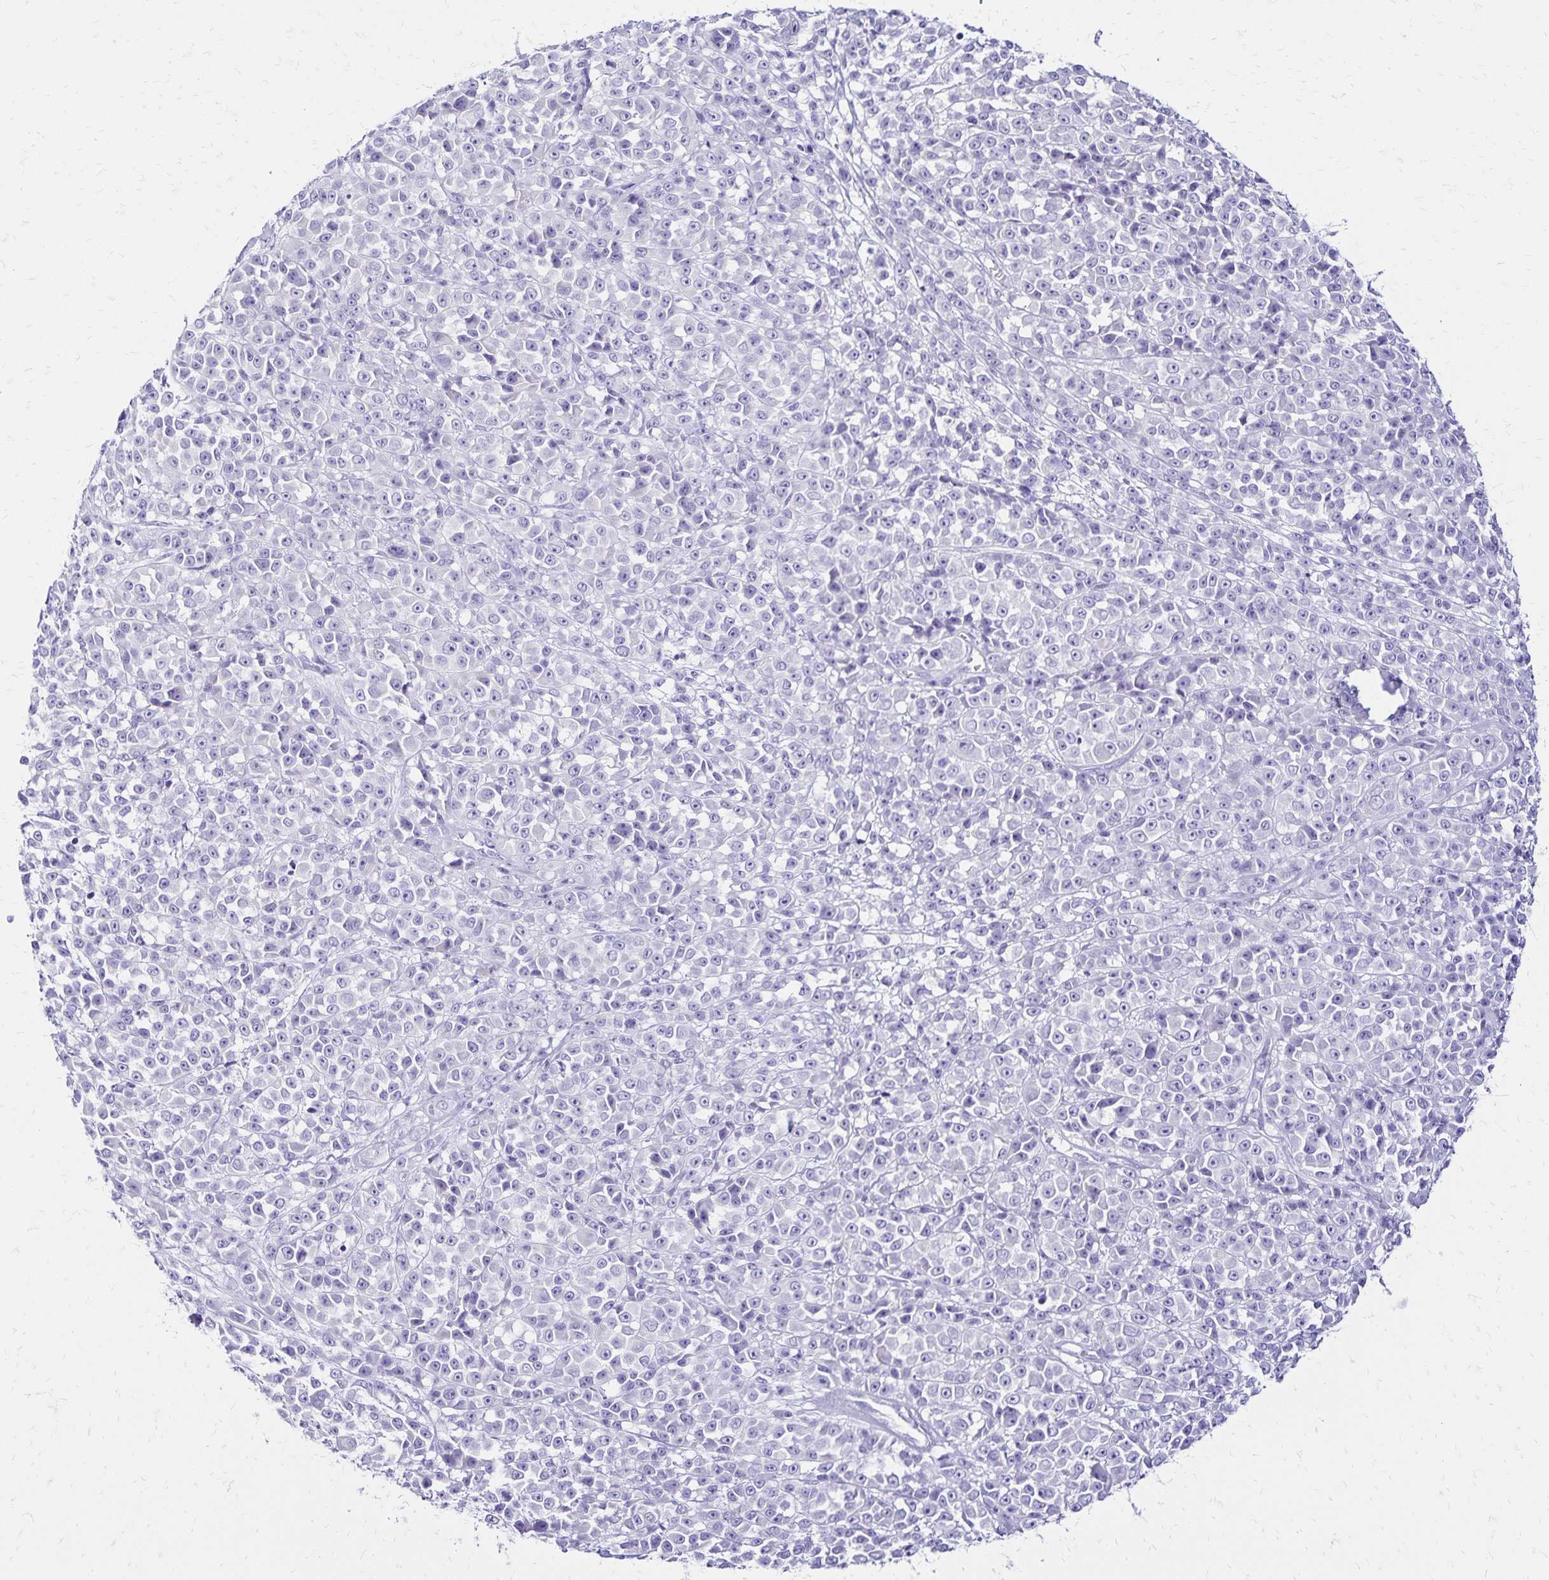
{"staining": {"intensity": "negative", "quantity": "none", "location": "none"}, "tissue": "melanoma", "cell_type": "Tumor cells", "image_type": "cancer", "snomed": [{"axis": "morphology", "description": "Malignant melanoma, NOS"}, {"axis": "topography", "description": "Skin"}, {"axis": "topography", "description": "Skin of back"}], "caption": "Human malignant melanoma stained for a protein using immunohistochemistry (IHC) reveals no positivity in tumor cells.", "gene": "LIN28B", "patient": {"sex": "male", "age": 91}}